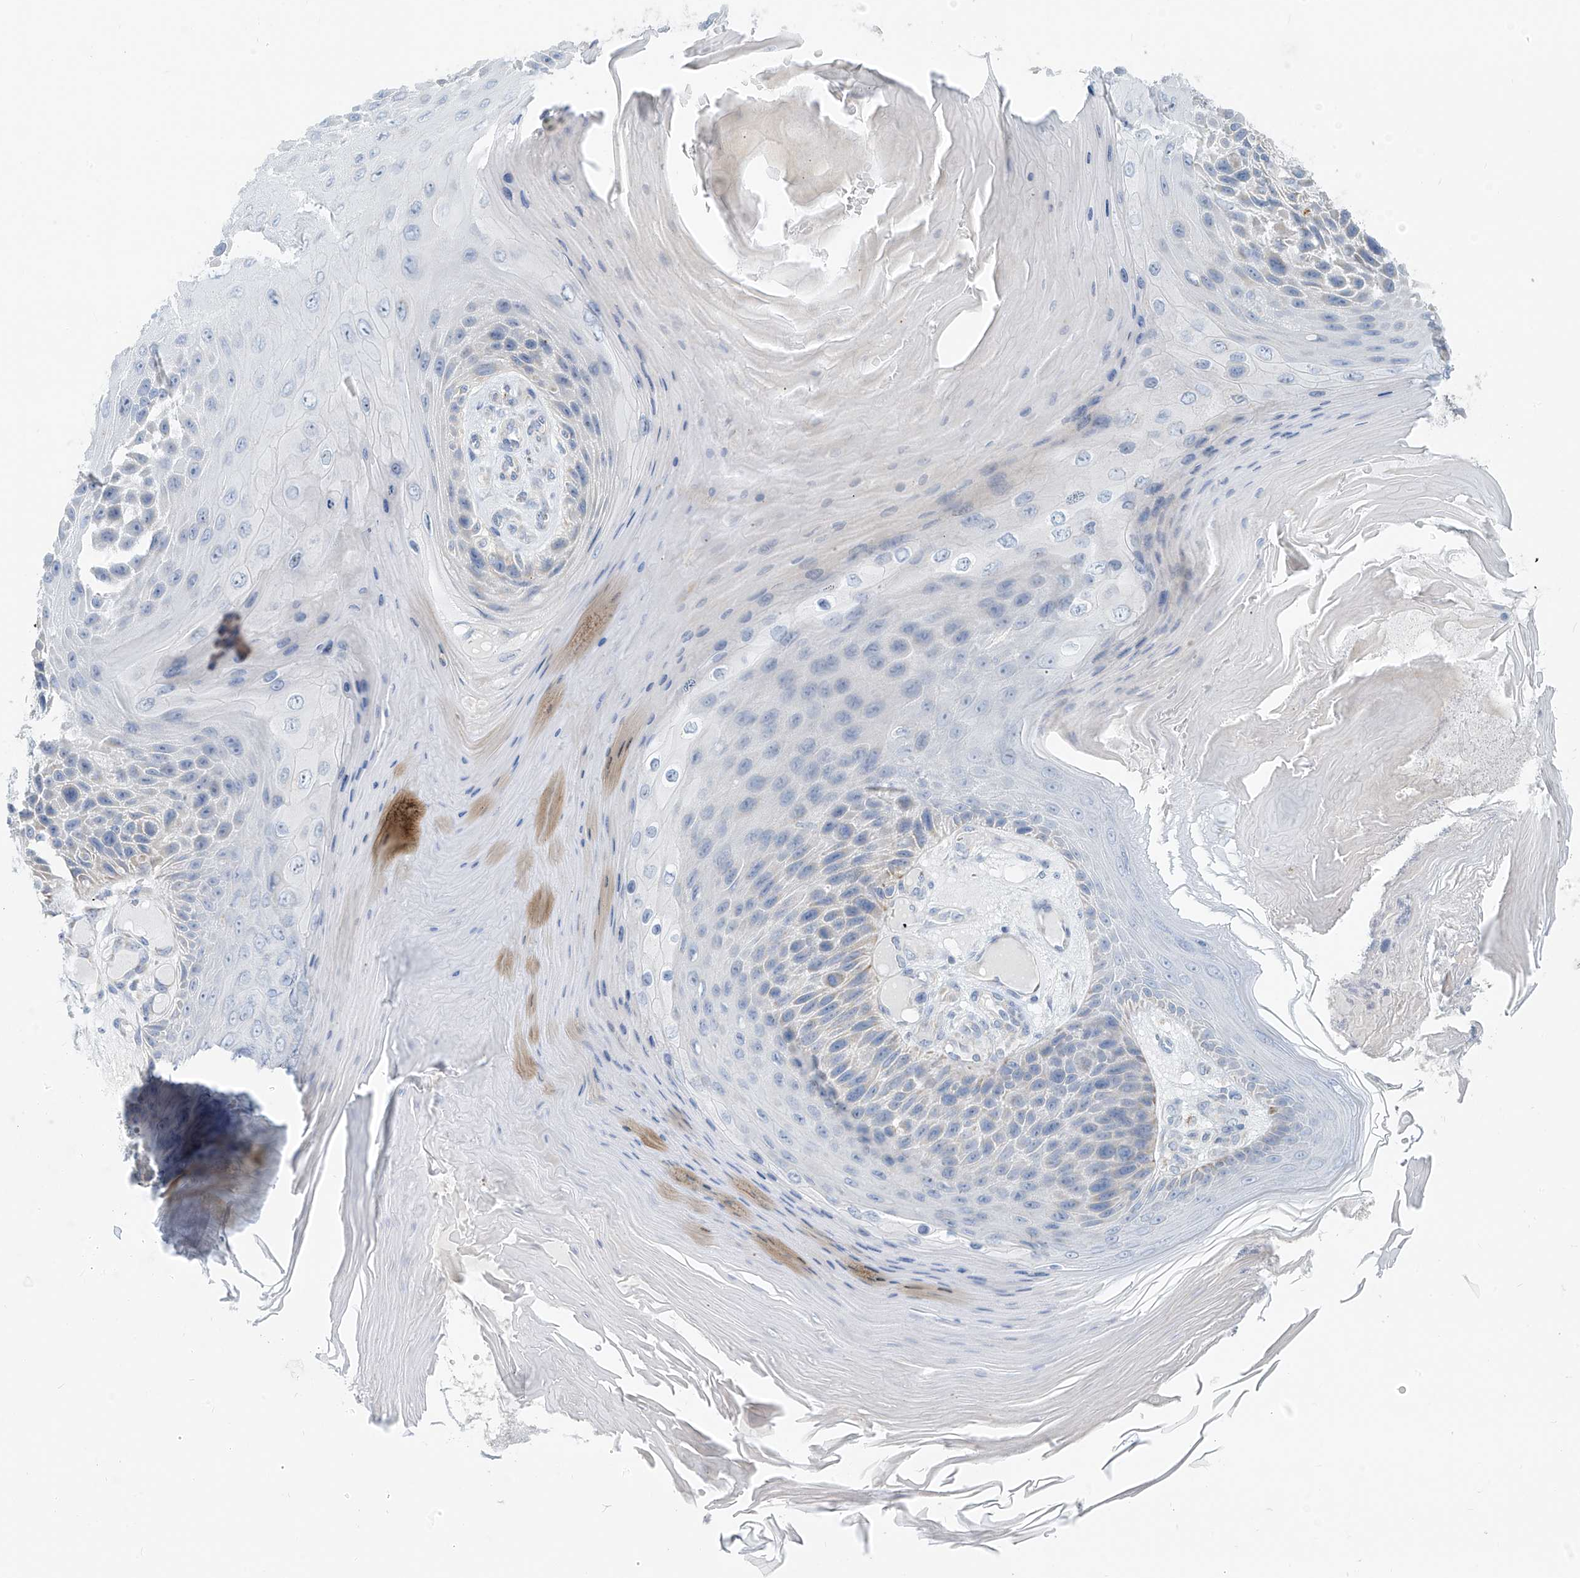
{"staining": {"intensity": "negative", "quantity": "none", "location": "none"}, "tissue": "skin cancer", "cell_type": "Tumor cells", "image_type": "cancer", "snomed": [{"axis": "morphology", "description": "Squamous cell carcinoma, NOS"}, {"axis": "topography", "description": "Skin"}], "caption": "High magnification brightfield microscopy of squamous cell carcinoma (skin) stained with DAB (brown) and counterstained with hematoxylin (blue): tumor cells show no significant expression. (Brightfield microscopy of DAB (3,3'-diaminobenzidine) immunohistochemistry at high magnification).", "gene": "ZNF404", "patient": {"sex": "female", "age": 88}}